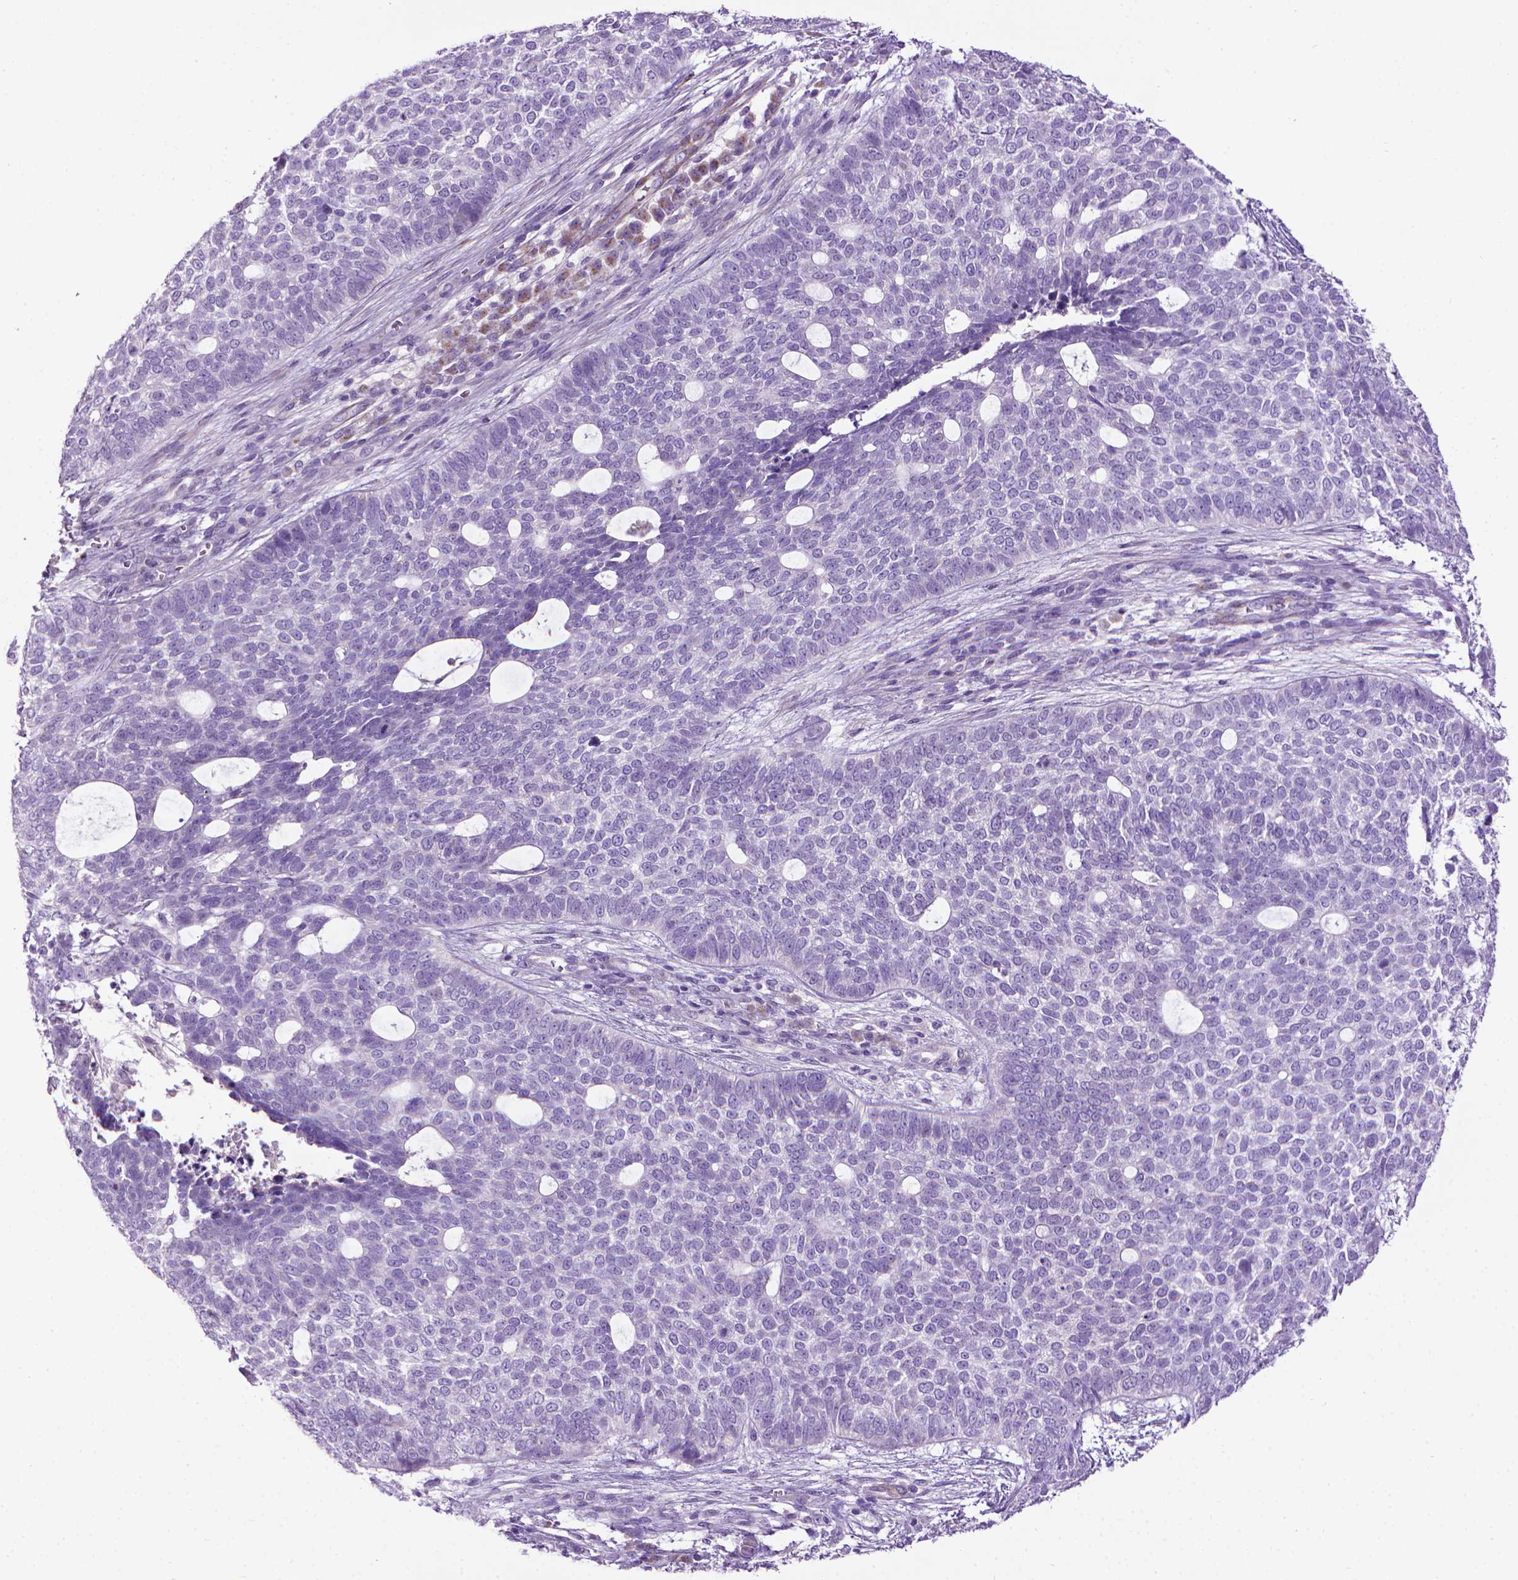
{"staining": {"intensity": "negative", "quantity": "none", "location": "none"}, "tissue": "skin cancer", "cell_type": "Tumor cells", "image_type": "cancer", "snomed": [{"axis": "morphology", "description": "Basal cell carcinoma"}, {"axis": "topography", "description": "Skin"}], "caption": "Histopathology image shows no protein staining in tumor cells of basal cell carcinoma (skin) tissue. The staining is performed using DAB (3,3'-diaminobenzidine) brown chromogen with nuclei counter-stained in using hematoxylin.", "gene": "AQP10", "patient": {"sex": "female", "age": 69}}